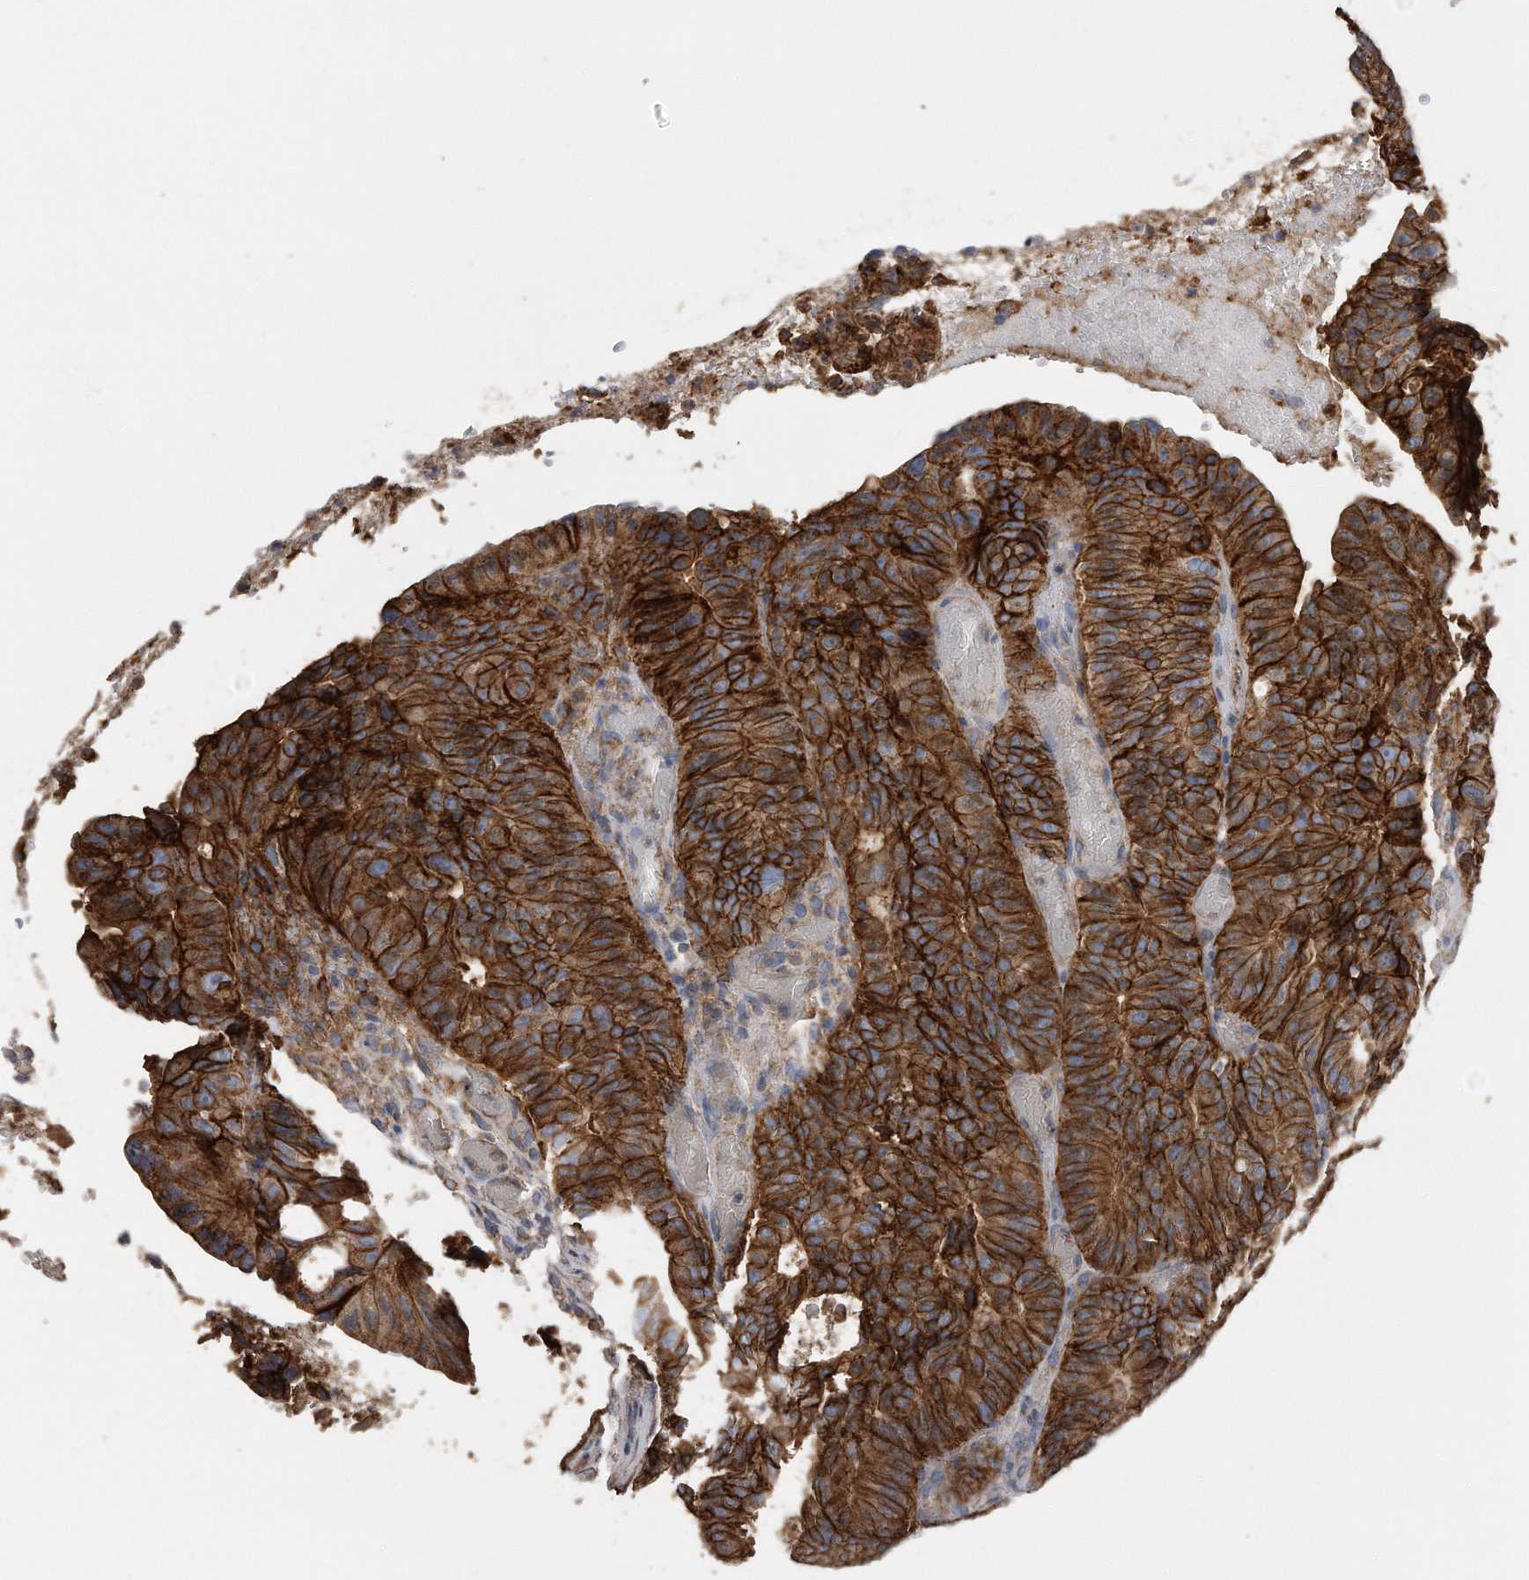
{"staining": {"intensity": "moderate", "quantity": ">75%", "location": "cytoplasmic/membranous"}, "tissue": "colorectal cancer", "cell_type": "Tumor cells", "image_type": "cancer", "snomed": [{"axis": "morphology", "description": "Adenocarcinoma, NOS"}, {"axis": "topography", "description": "Colon"}], "caption": "This histopathology image shows immunohistochemistry (IHC) staining of human colorectal adenocarcinoma, with medium moderate cytoplasmic/membranous expression in approximately >75% of tumor cells.", "gene": "CDCP1", "patient": {"sex": "male", "age": 87}}